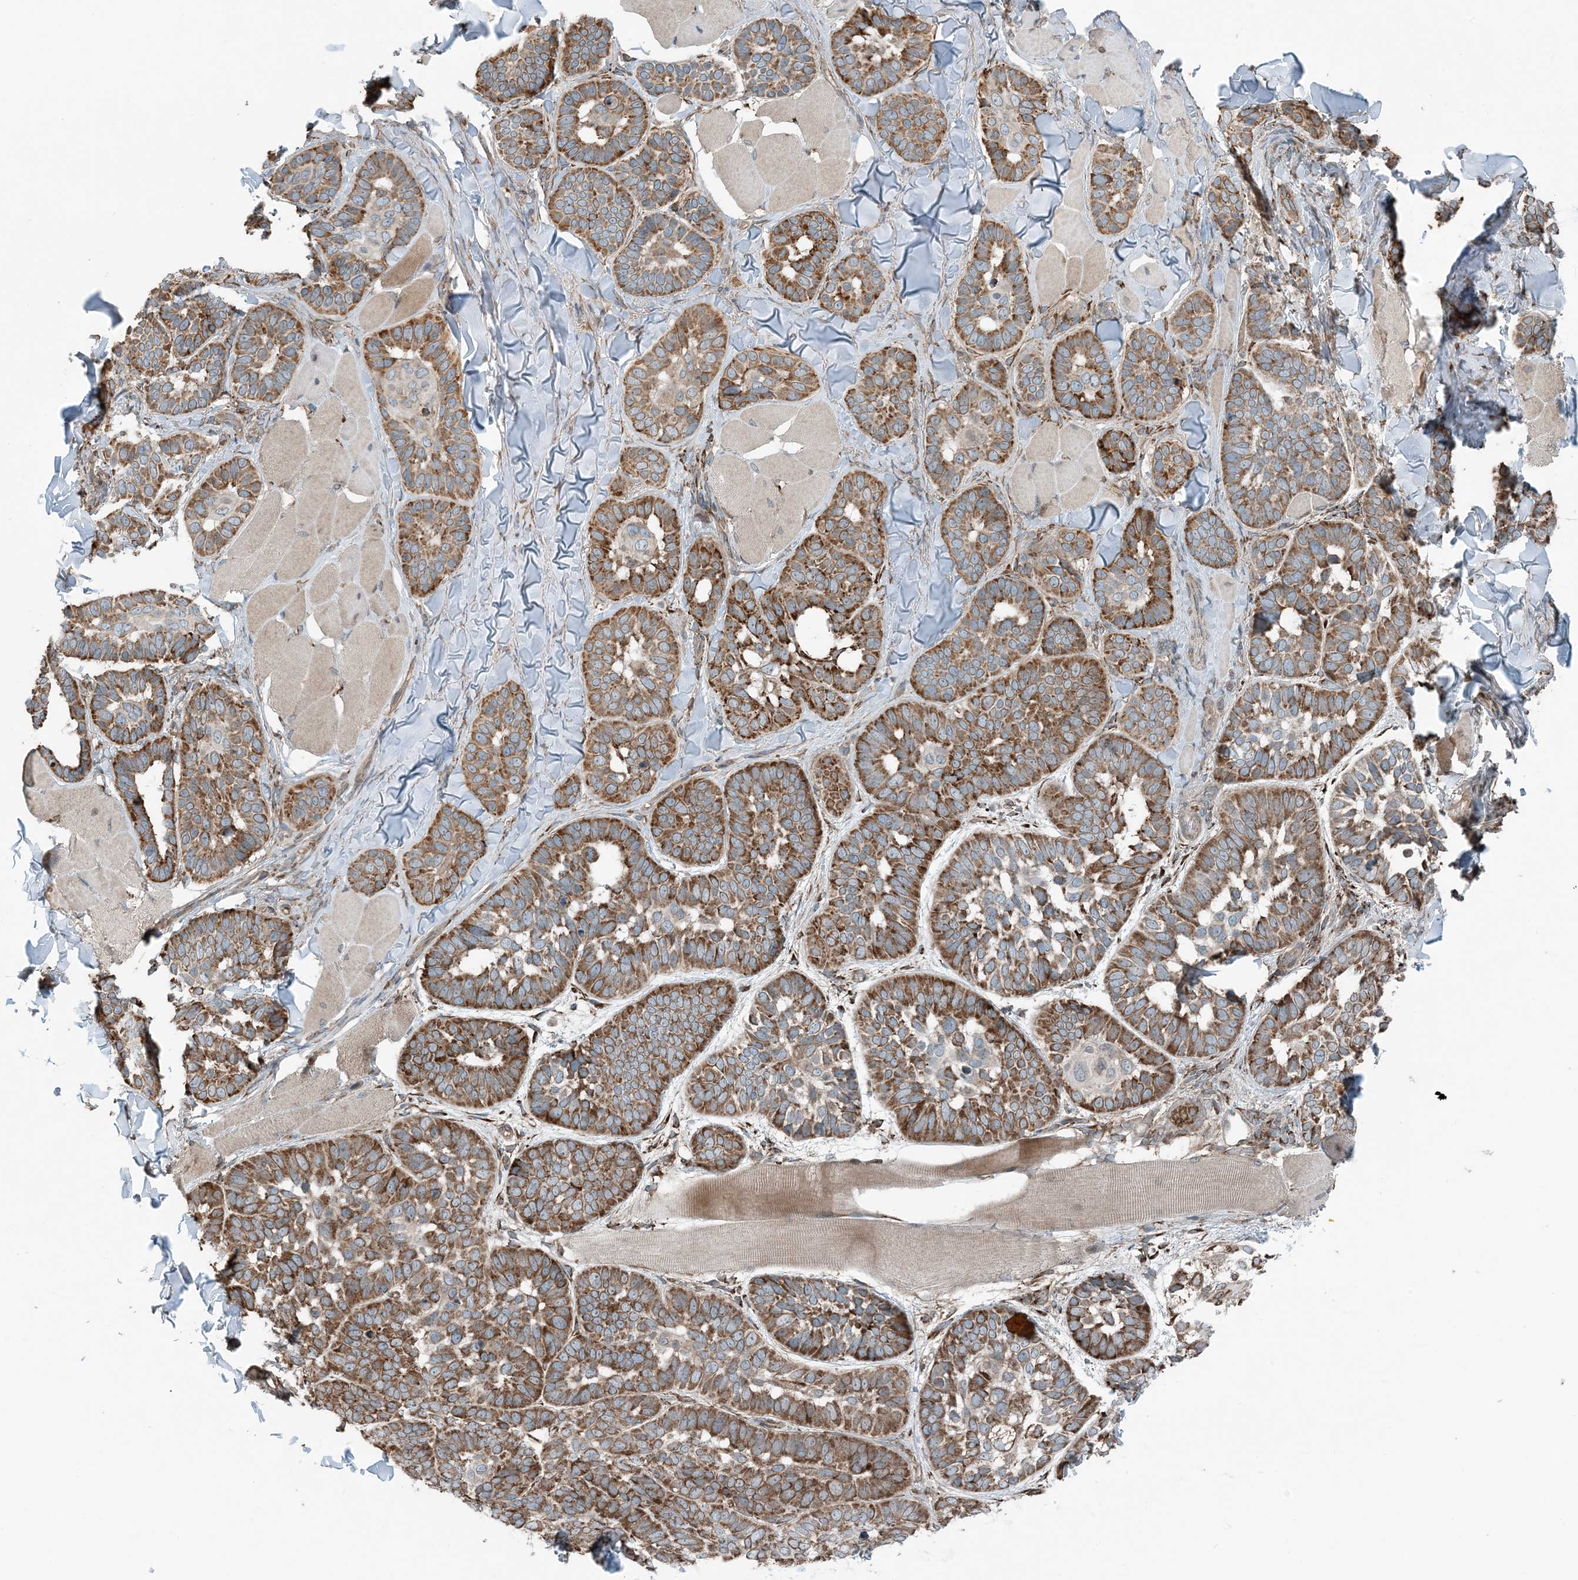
{"staining": {"intensity": "strong", "quantity": ">75%", "location": "cytoplasmic/membranous"}, "tissue": "skin cancer", "cell_type": "Tumor cells", "image_type": "cancer", "snomed": [{"axis": "morphology", "description": "Basal cell carcinoma"}, {"axis": "topography", "description": "Skin"}], "caption": "Human skin cancer (basal cell carcinoma) stained for a protein (brown) demonstrates strong cytoplasmic/membranous positive staining in about >75% of tumor cells.", "gene": "CERKL", "patient": {"sex": "male", "age": 62}}